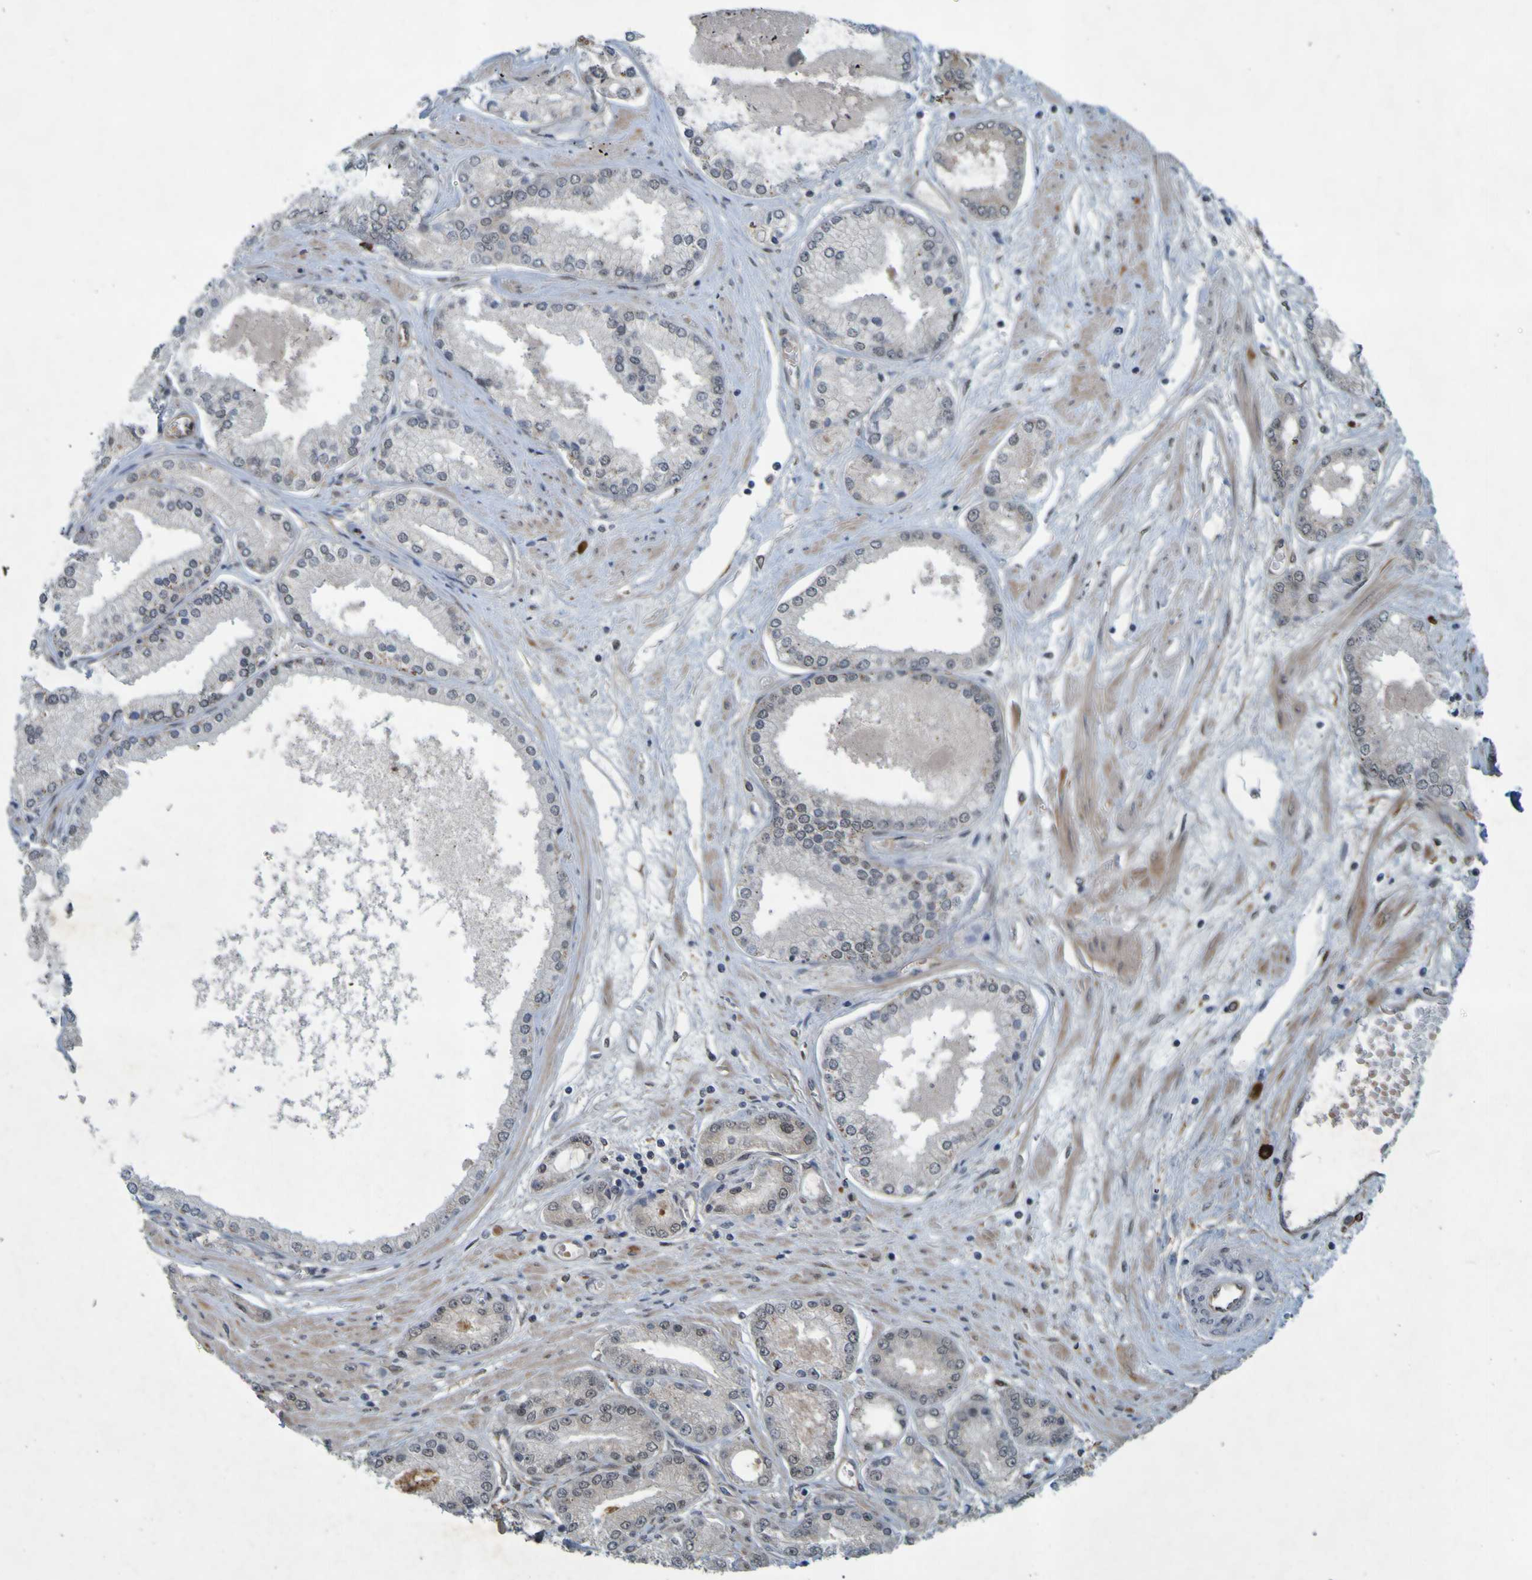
{"staining": {"intensity": "weak", "quantity": "<25%", "location": "cytoplasmic/membranous"}, "tissue": "prostate cancer", "cell_type": "Tumor cells", "image_type": "cancer", "snomed": [{"axis": "morphology", "description": "Adenocarcinoma, High grade"}, {"axis": "topography", "description": "Prostate"}], "caption": "Tumor cells show no significant protein staining in prostate cancer.", "gene": "MCPH1", "patient": {"sex": "male", "age": 59}}